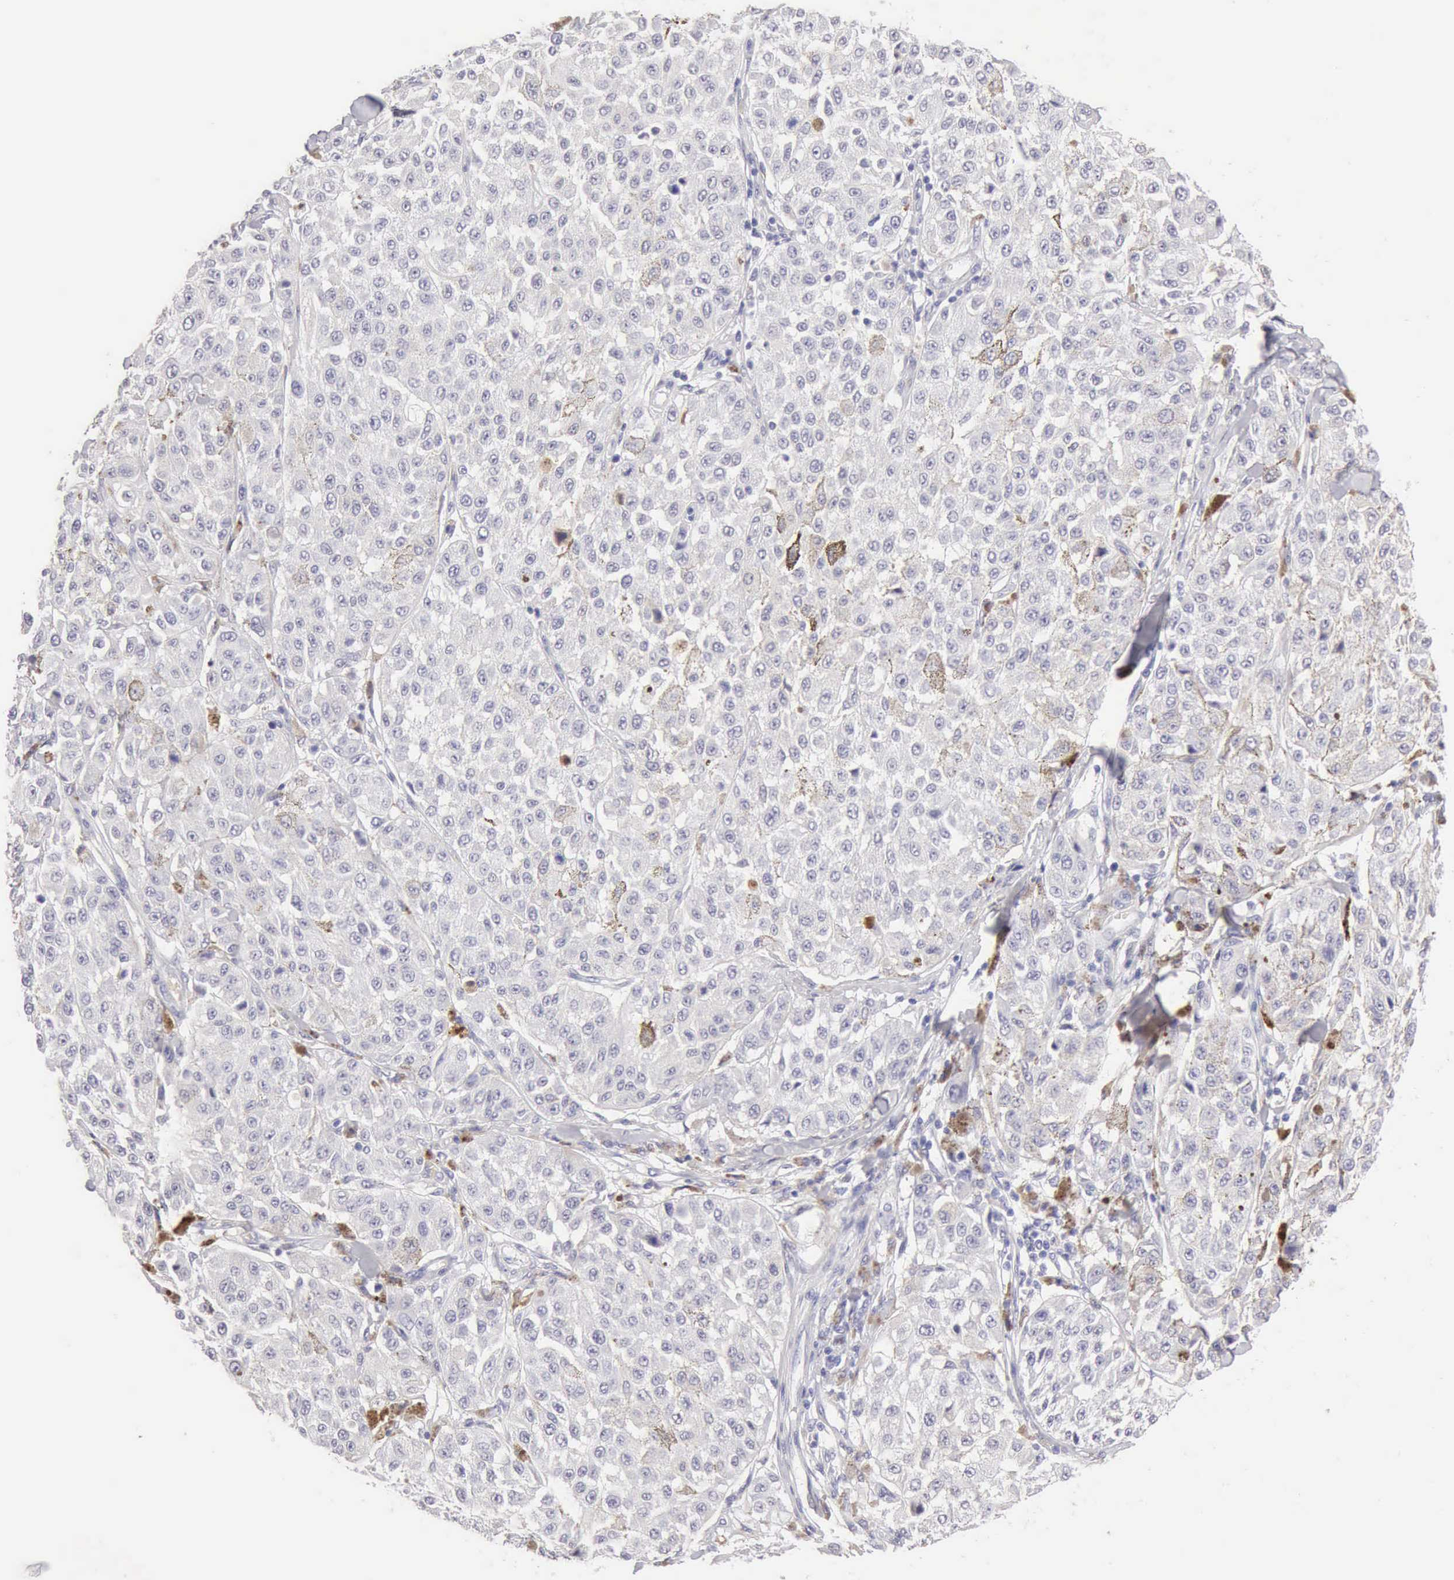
{"staining": {"intensity": "weak", "quantity": "<25%", "location": "cytoplasmic/membranous"}, "tissue": "melanoma", "cell_type": "Tumor cells", "image_type": "cancer", "snomed": [{"axis": "morphology", "description": "Malignant melanoma, NOS"}, {"axis": "topography", "description": "Skin"}], "caption": "Immunohistochemical staining of melanoma shows no significant positivity in tumor cells.", "gene": "RNASE1", "patient": {"sex": "female", "age": 64}}